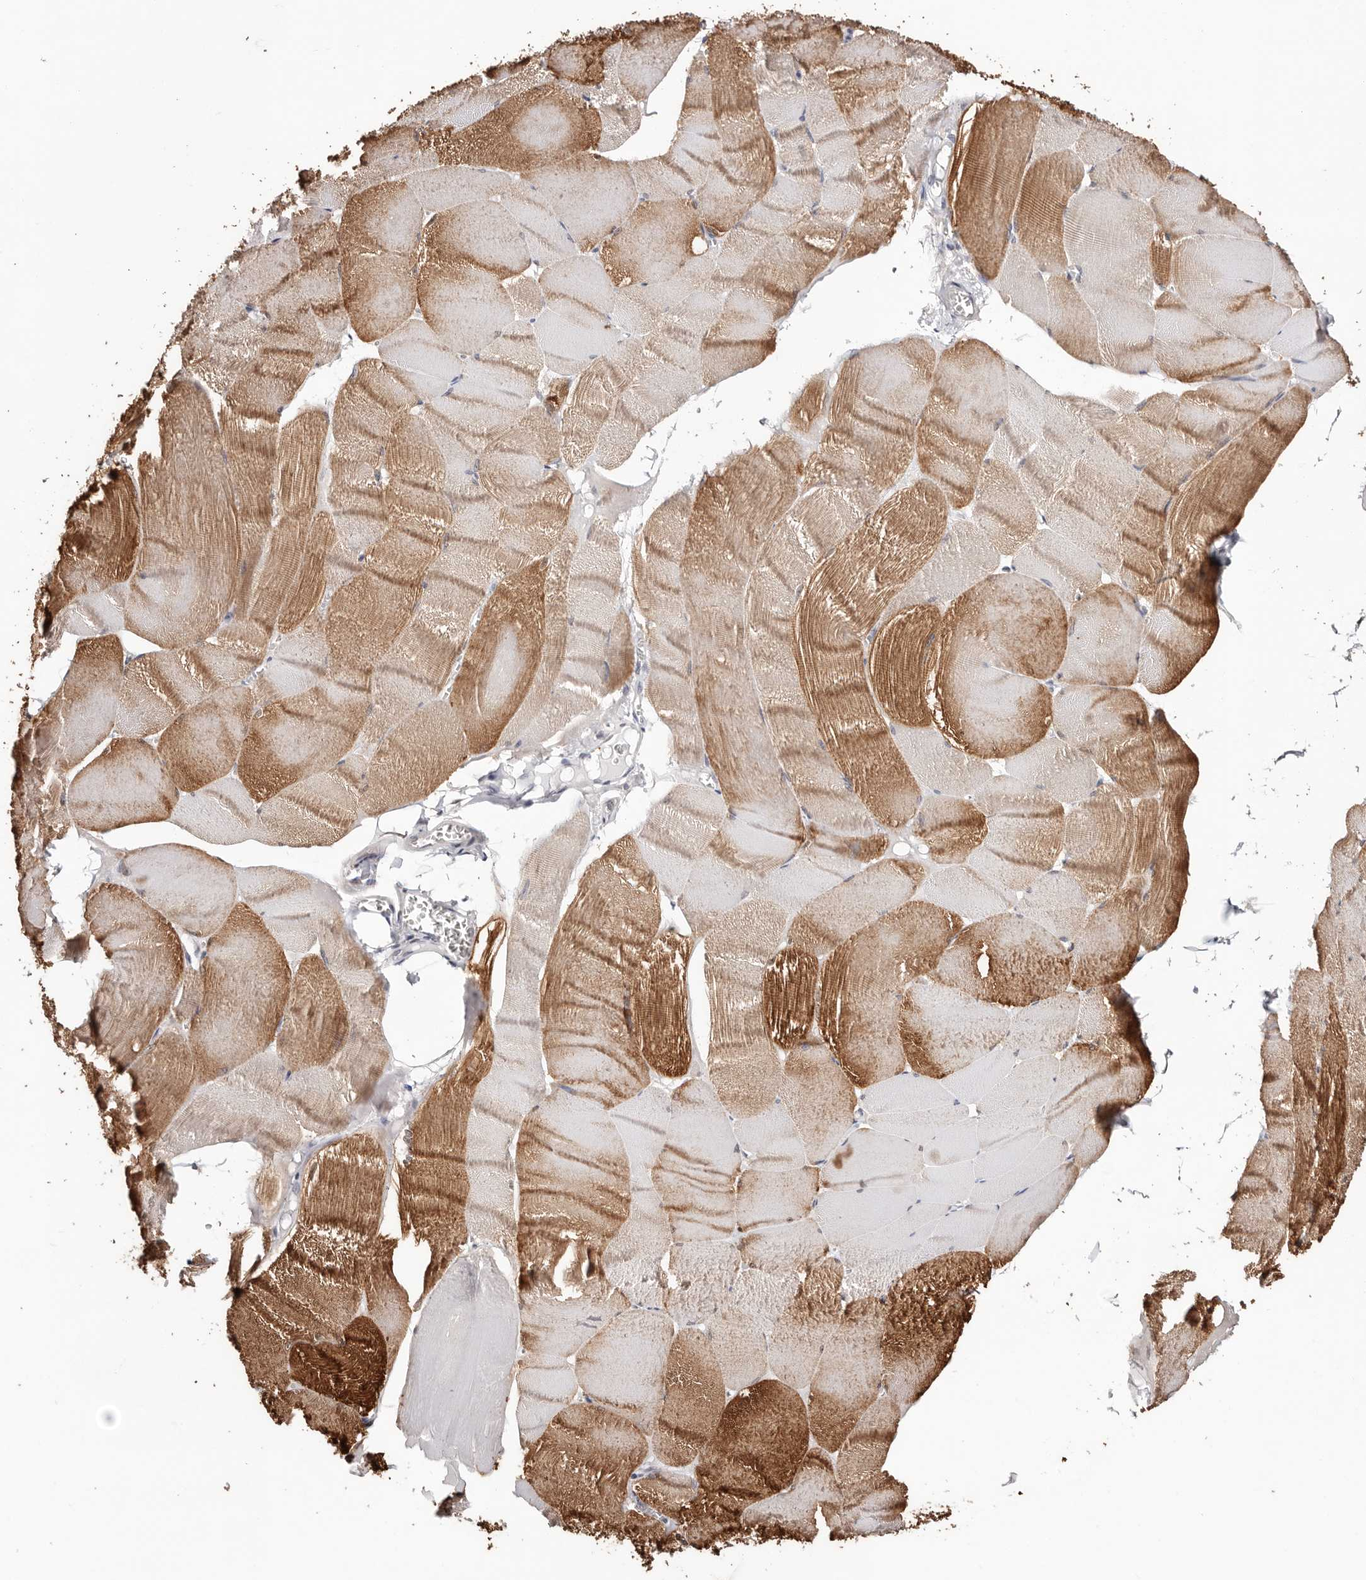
{"staining": {"intensity": "moderate", "quantity": "25%-75%", "location": "cytoplasmic/membranous"}, "tissue": "skeletal muscle", "cell_type": "Myocytes", "image_type": "normal", "snomed": [{"axis": "morphology", "description": "Normal tissue, NOS"}, {"axis": "morphology", "description": "Basal cell carcinoma"}, {"axis": "topography", "description": "Skeletal muscle"}], "caption": "Immunohistochemistry of unremarkable human skeletal muscle exhibits medium levels of moderate cytoplasmic/membranous expression in about 25%-75% of myocytes.", "gene": "TYW3", "patient": {"sex": "female", "age": 64}}